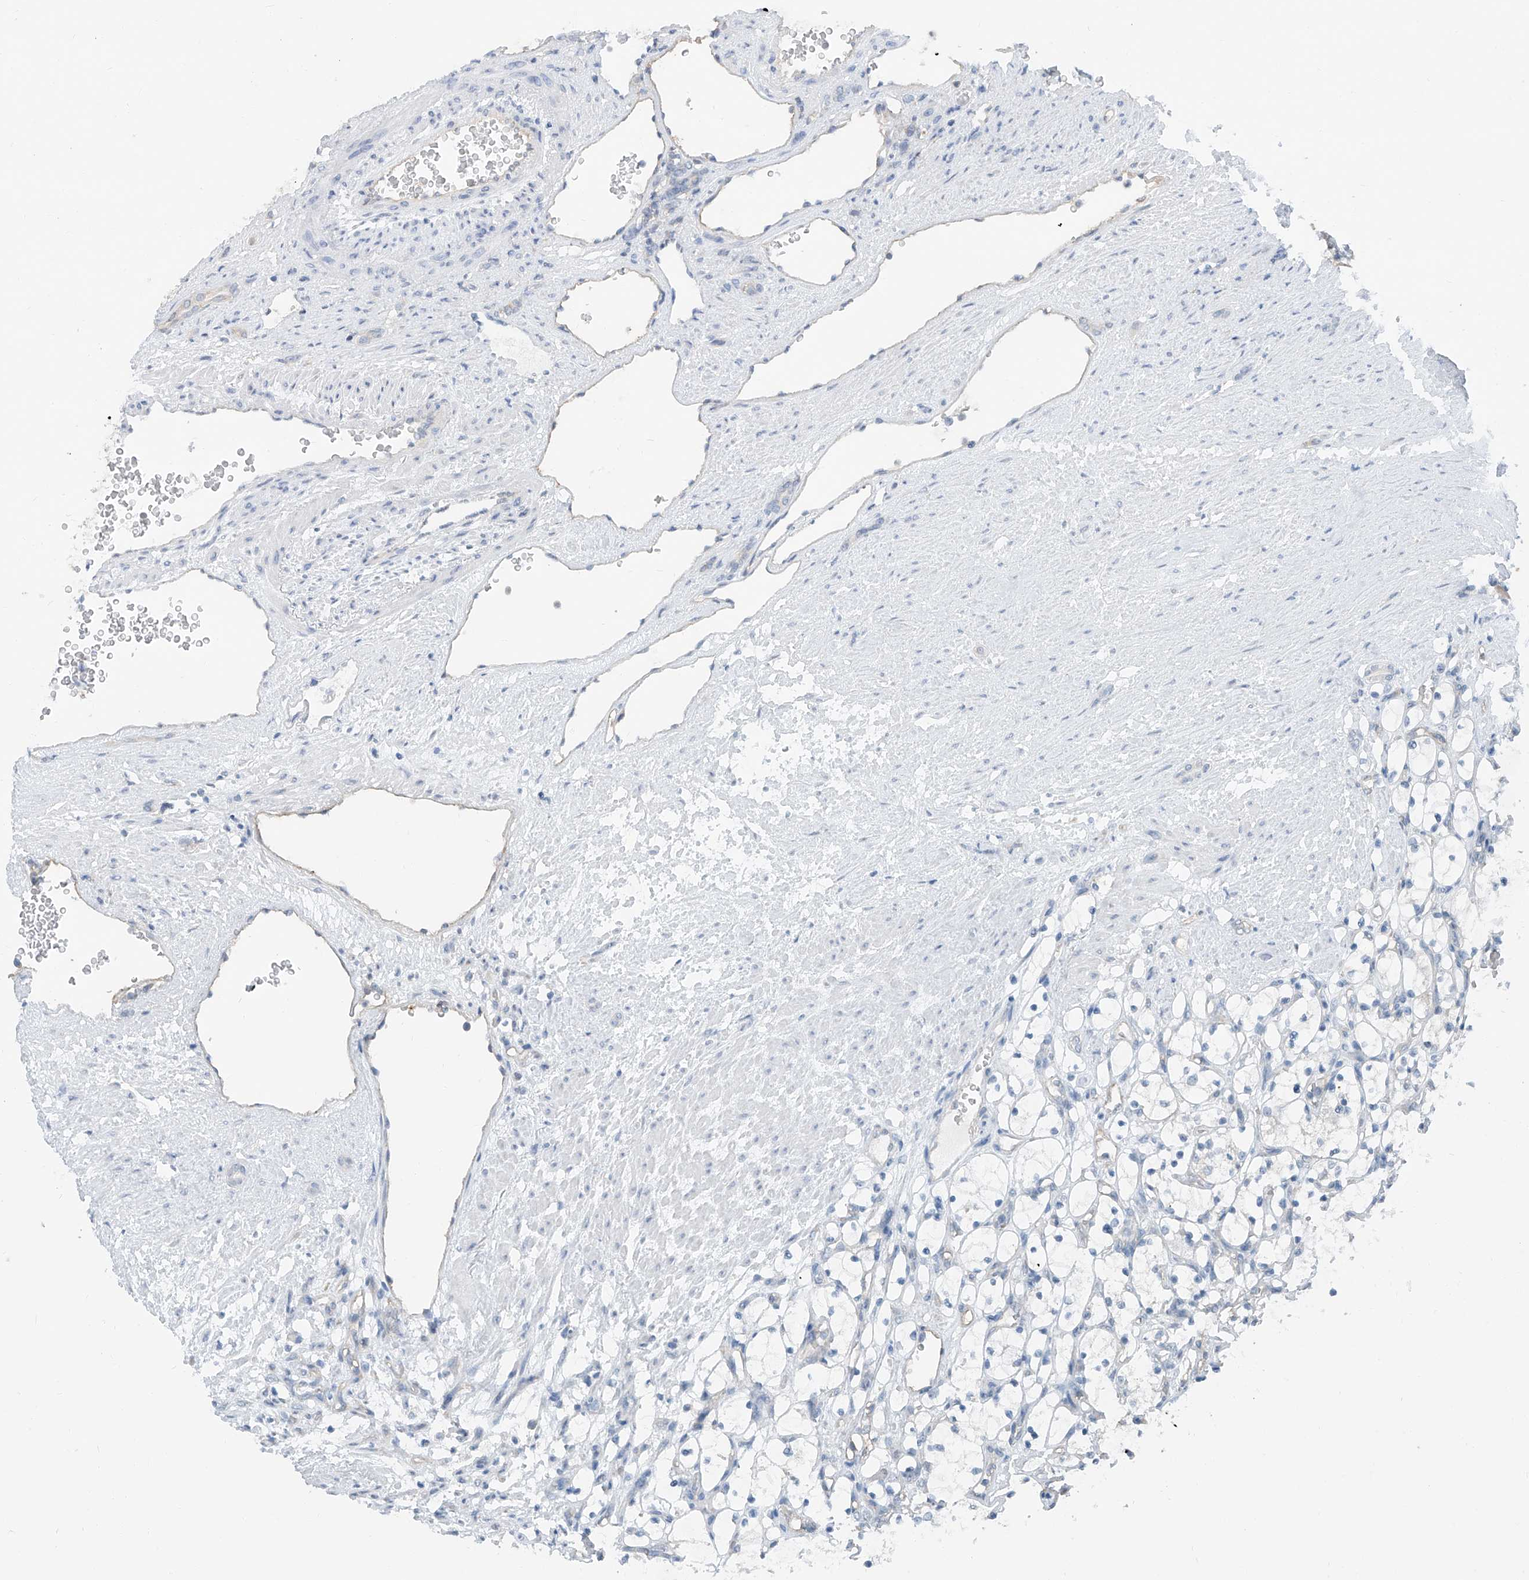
{"staining": {"intensity": "negative", "quantity": "none", "location": "none"}, "tissue": "renal cancer", "cell_type": "Tumor cells", "image_type": "cancer", "snomed": [{"axis": "morphology", "description": "Adenocarcinoma, NOS"}, {"axis": "topography", "description": "Kidney"}], "caption": "This is an immunohistochemistry histopathology image of human renal adenocarcinoma. There is no staining in tumor cells.", "gene": "KCNK10", "patient": {"sex": "female", "age": 69}}